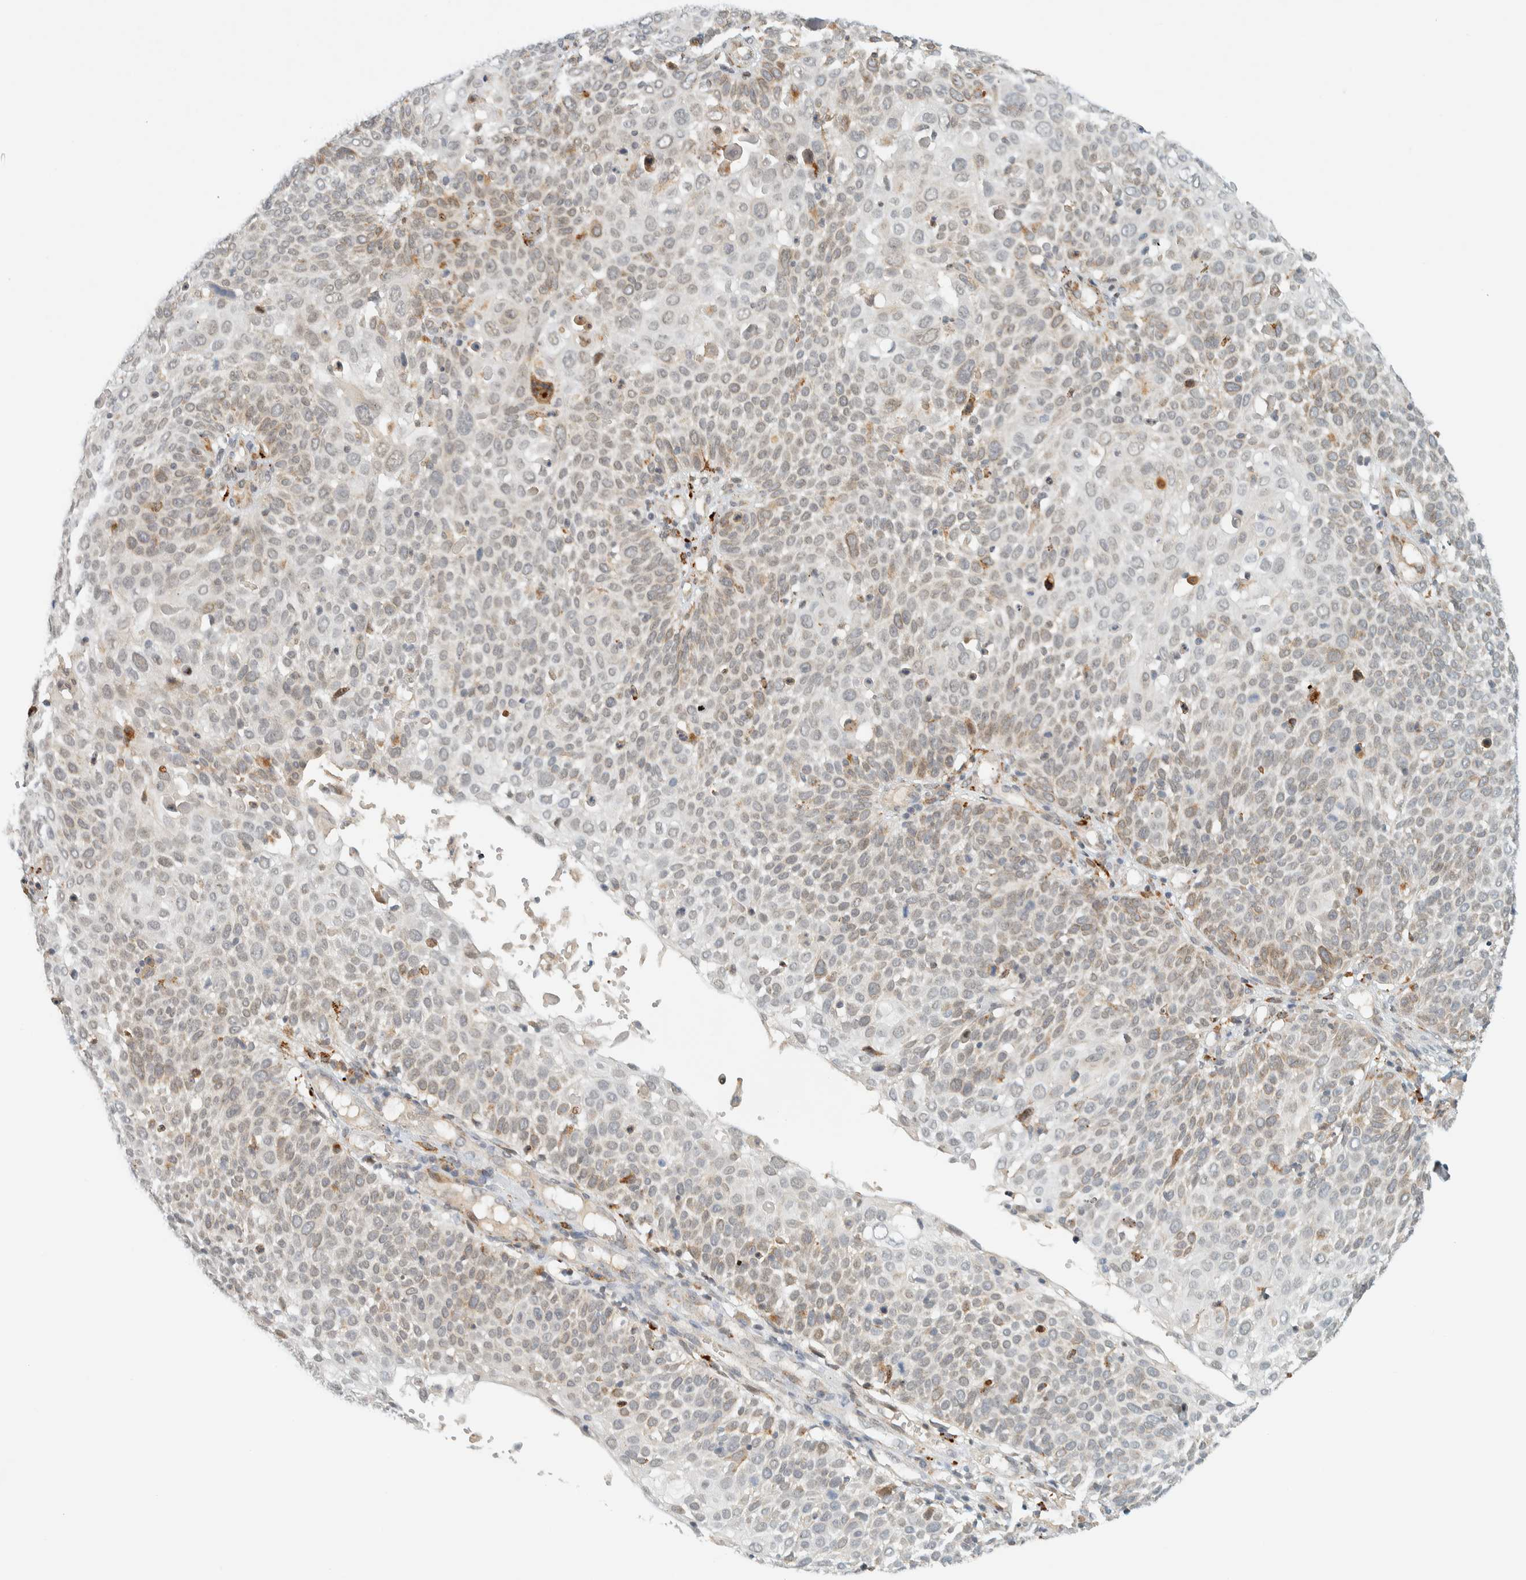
{"staining": {"intensity": "weak", "quantity": "<25%", "location": "cytoplasmic/membranous"}, "tissue": "cervical cancer", "cell_type": "Tumor cells", "image_type": "cancer", "snomed": [{"axis": "morphology", "description": "Squamous cell carcinoma, NOS"}, {"axis": "topography", "description": "Cervix"}], "caption": "Cervical squamous cell carcinoma stained for a protein using immunohistochemistry exhibits no expression tumor cells.", "gene": "ITPRID1", "patient": {"sex": "female", "age": 74}}